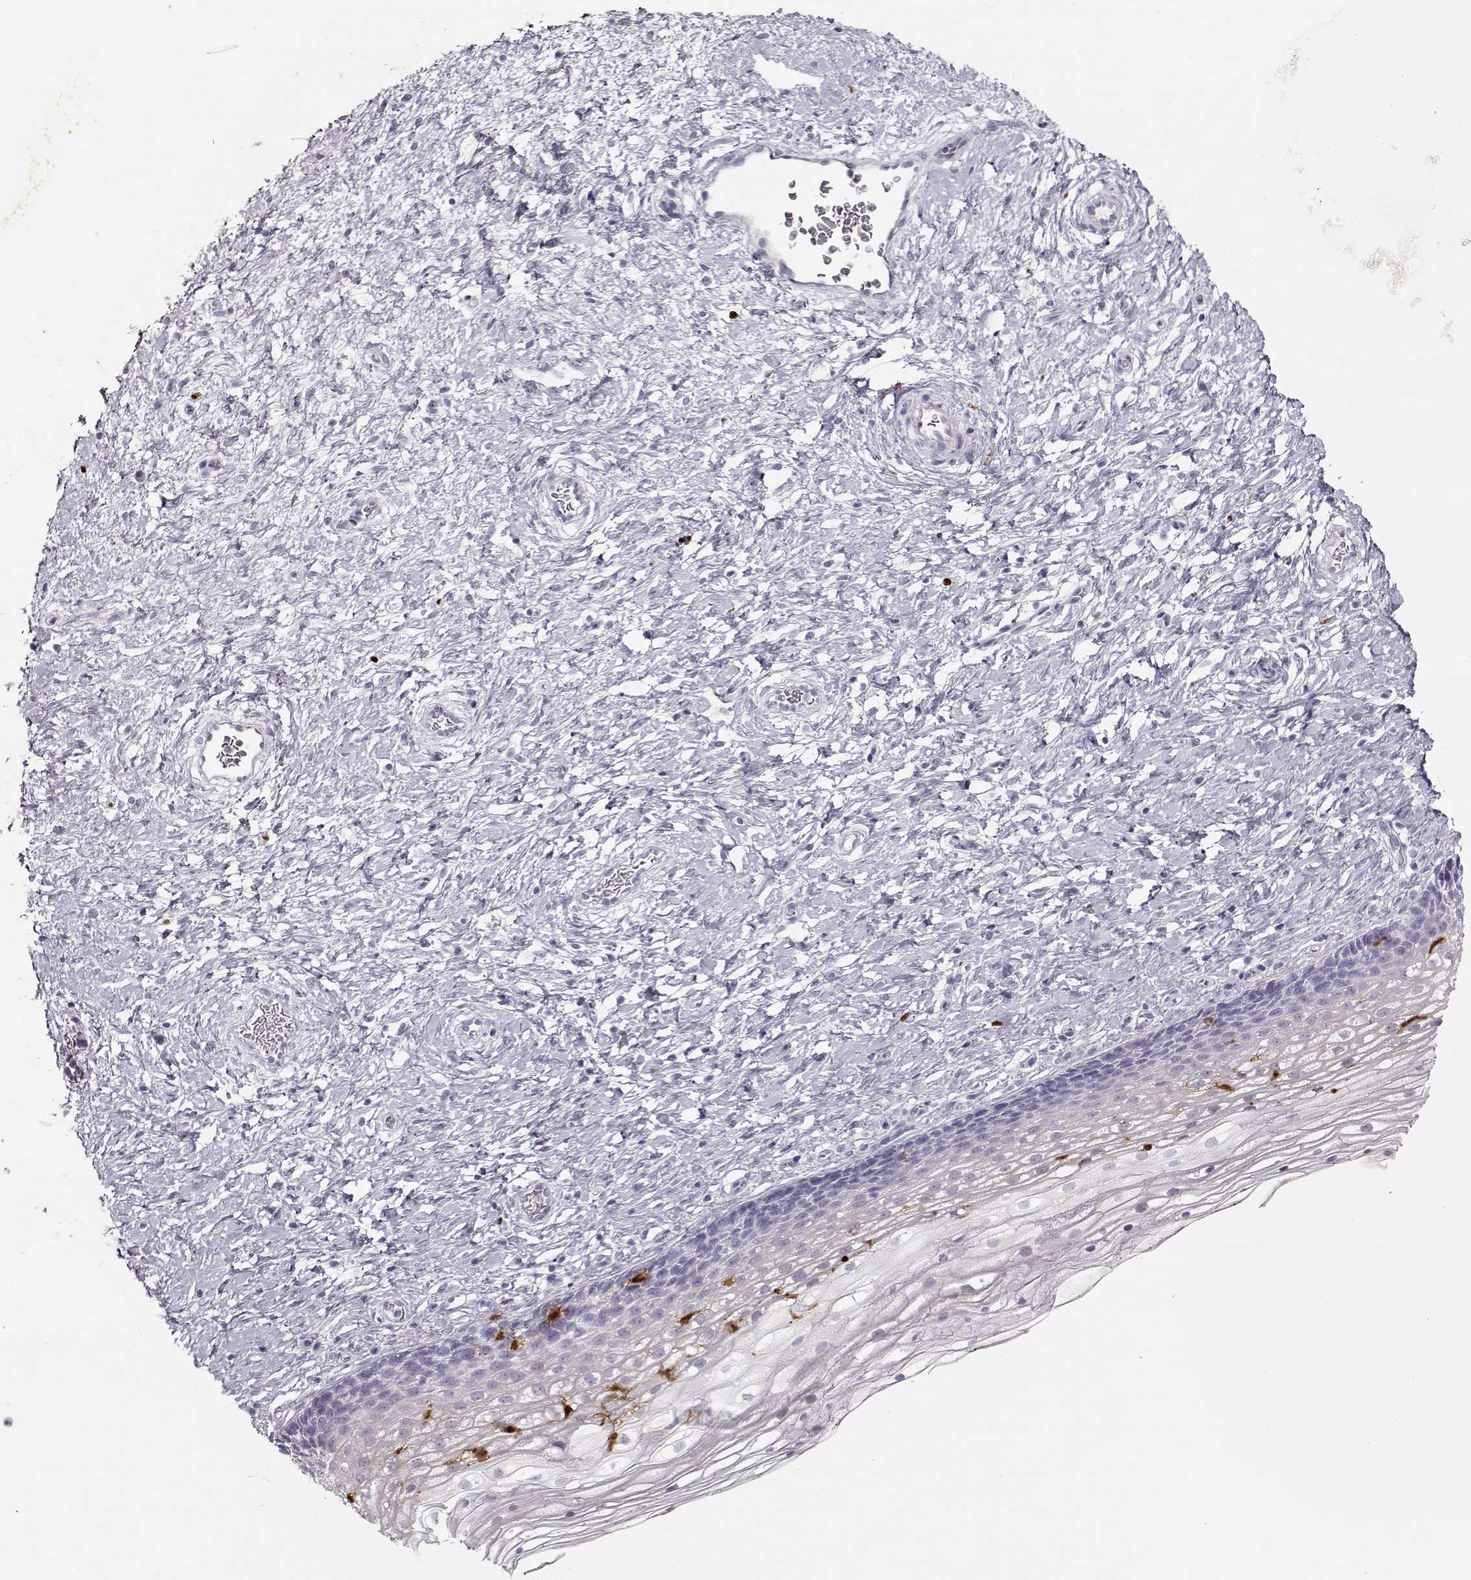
{"staining": {"intensity": "moderate", "quantity": ">75%", "location": "cytoplasmic/membranous"}, "tissue": "cervix", "cell_type": "Glandular cells", "image_type": "normal", "snomed": [{"axis": "morphology", "description": "Normal tissue, NOS"}, {"axis": "topography", "description": "Cervix"}], "caption": "IHC staining of unremarkable cervix, which shows medium levels of moderate cytoplasmic/membranous positivity in about >75% of glandular cells indicating moderate cytoplasmic/membranous protein positivity. The staining was performed using DAB (3,3'-diaminobenzidine) (brown) for protein detection and nuclei were counterstained in hematoxylin (blue).", "gene": "S100B", "patient": {"sex": "female", "age": 34}}